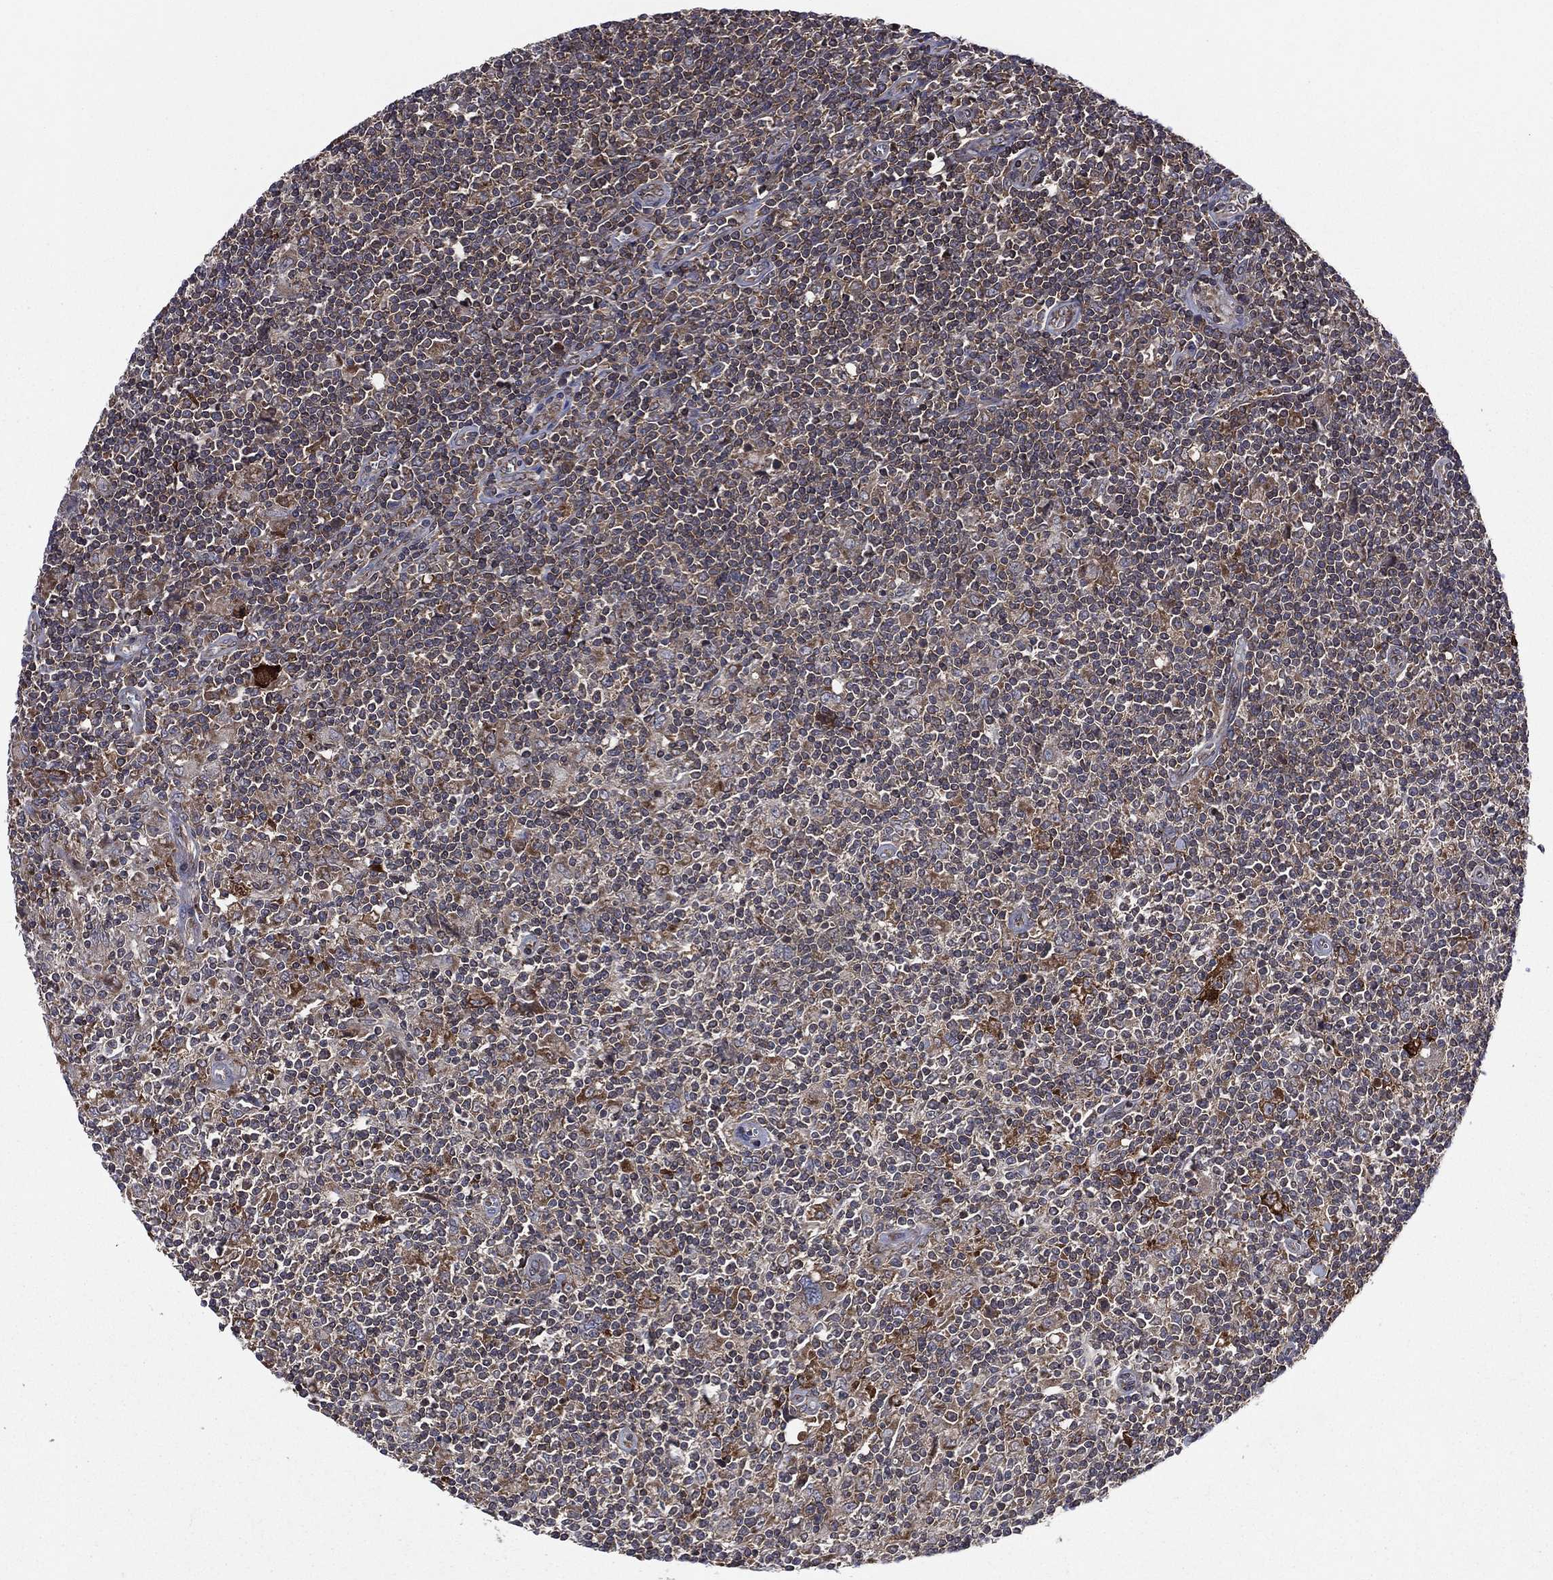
{"staining": {"intensity": "moderate", "quantity": "<25%", "location": "cytoplasmic/membranous"}, "tissue": "lymphoma", "cell_type": "Tumor cells", "image_type": "cancer", "snomed": [{"axis": "morphology", "description": "Hodgkin's disease, NOS"}, {"axis": "topography", "description": "Lymph node"}], "caption": "Immunohistochemical staining of lymphoma reveals low levels of moderate cytoplasmic/membranous protein expression in about <25% of tumor cells.", "gene": "C2orf76", "patient": {"sex": "male", "age": 40}}